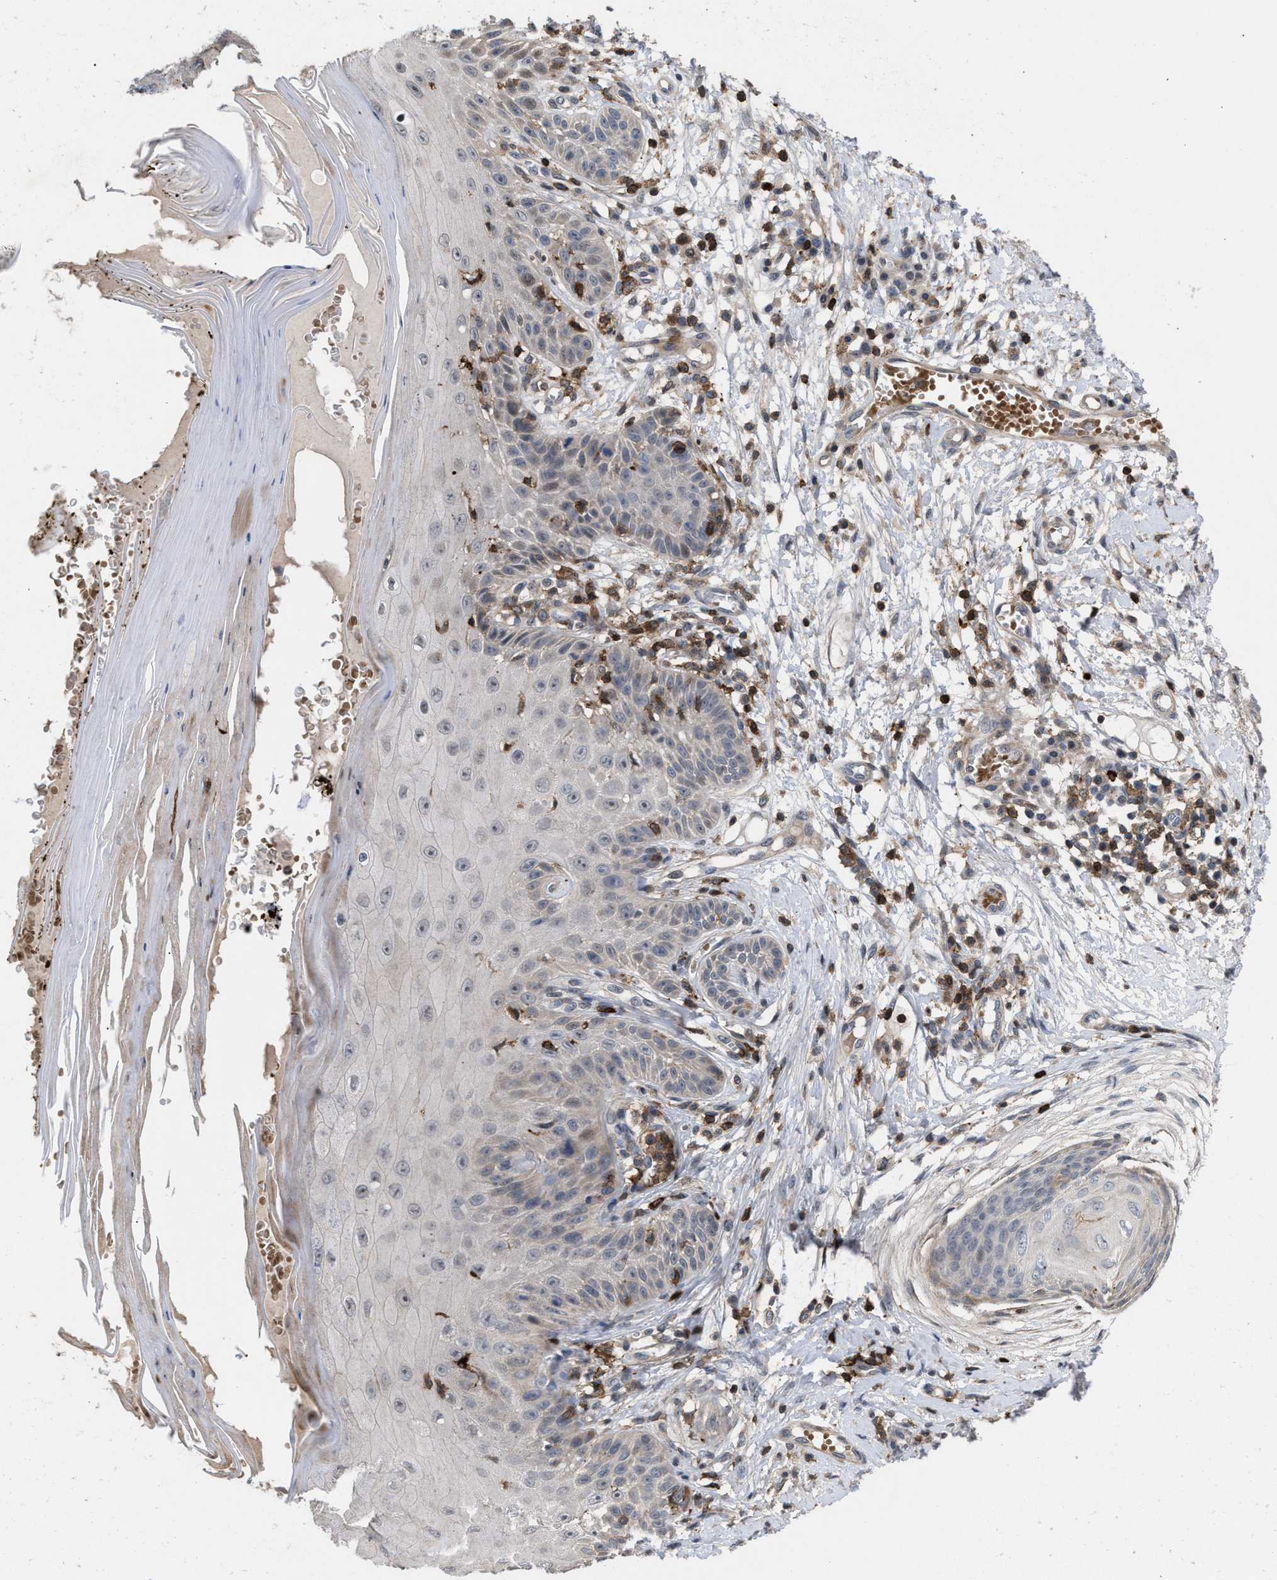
{"staining": {"intensity": "strong", "quantity": ">75%", "location": "cytoplasmic/membranous"}, "tissue": "skin", "cell_type": "Fibroblasts", "image_type": "normal", "snomed": [{"axis": "morphology", "description": "Normal tissue, NOS"}, {"axis": "topography", "description": "Skin"}, {"axis": "topography", "description": "Peripheral nerve tissue"}], "caption": "The immunohistochemical stain labels strong cytoplasmic/membranous expression in fibroblasts of benign skin.", "gene": "PTPRE", "patient": {"sex": "male", "age": 24}}